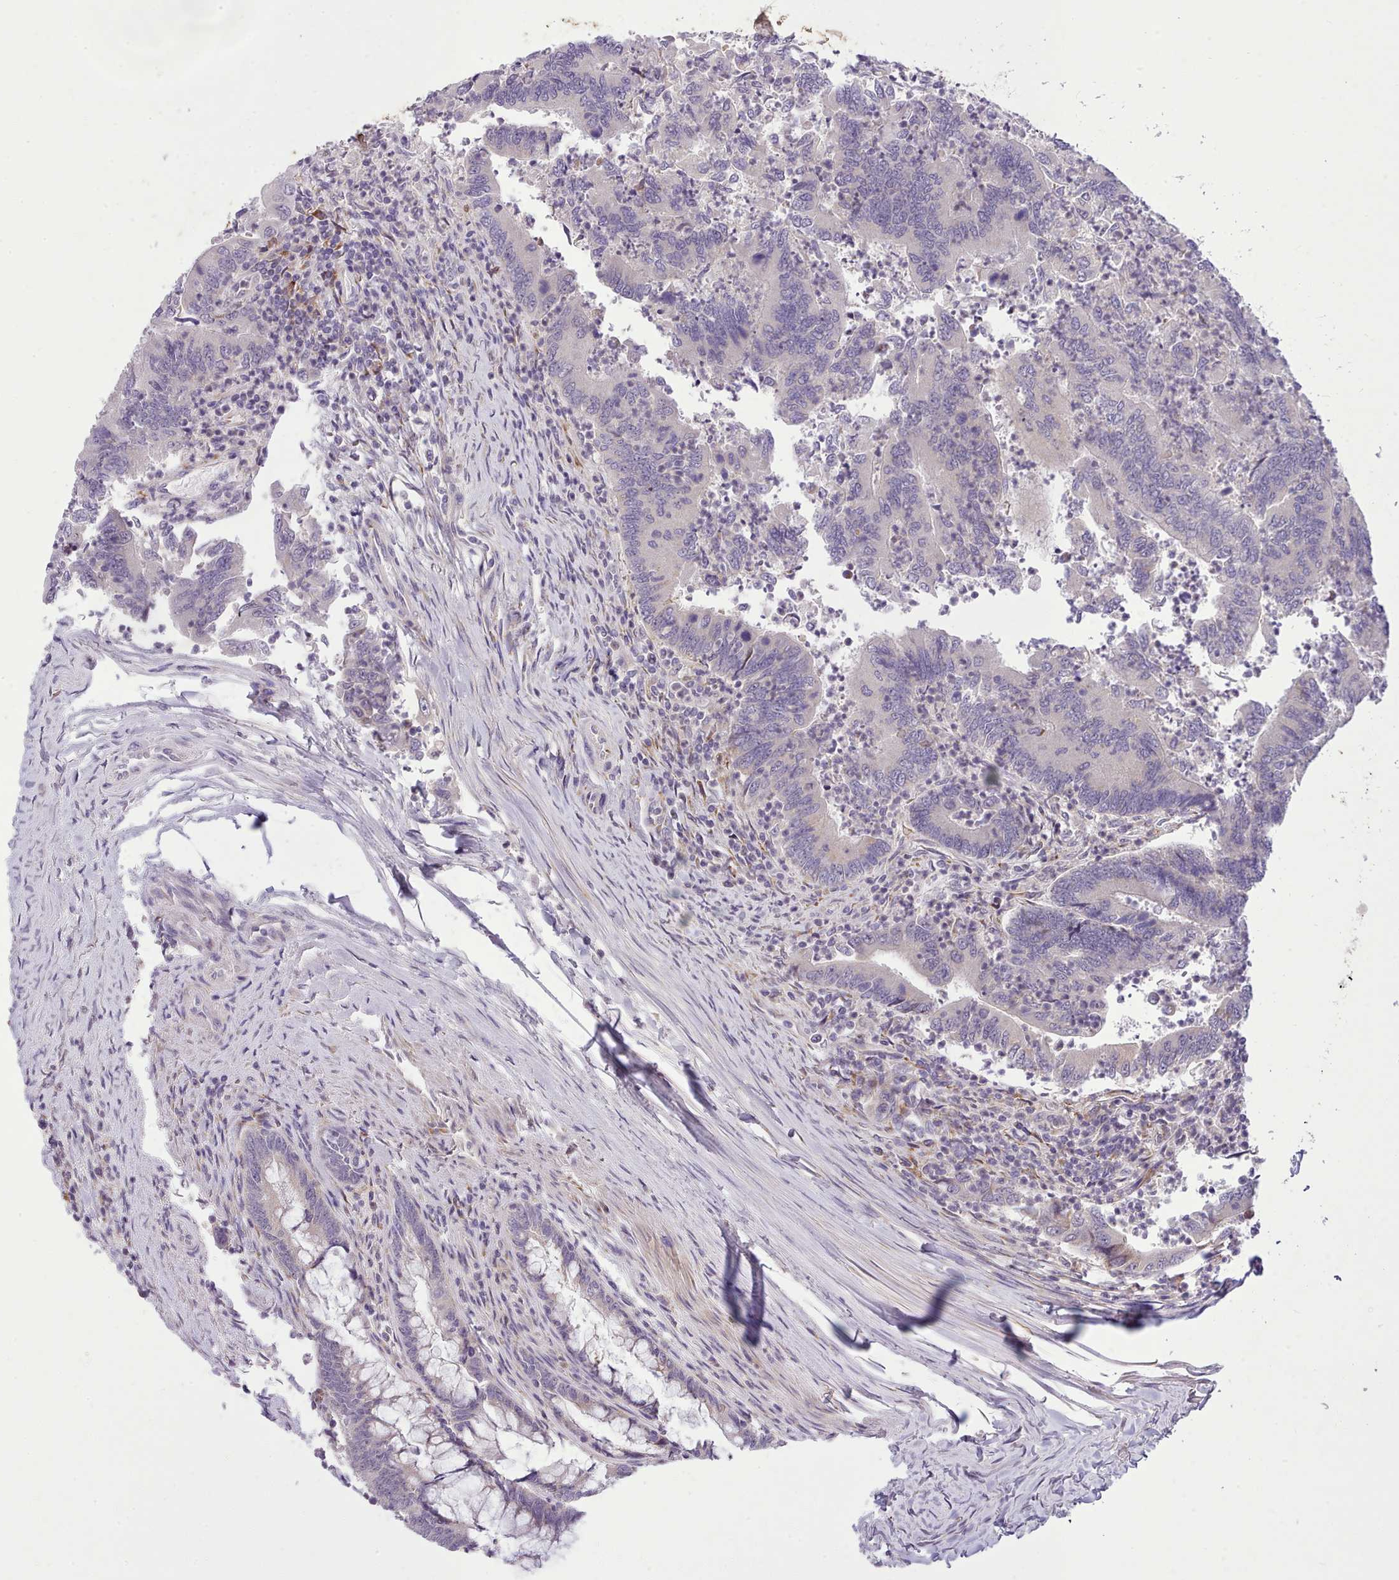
{"staining": {"intensity": "negative", "quantity": "none", "location": "none"}, "tissue": "colorectal cancer", "cell_type": "Tumor cells", "image_type": "cancer", "snomed": [{"axis": "morphology", "description": "Adenocarcinoma, NOS"}, {"axis": "topography", "description": "Colon"}], "caption": "Immunohistochemistry micrograph of colorectal adenocarcinoma stained for a protein (brown), which demonstrates no expression in tumor cells.", "gene": "FAM83E", "patient": {"sex": "female", "age": 67}}